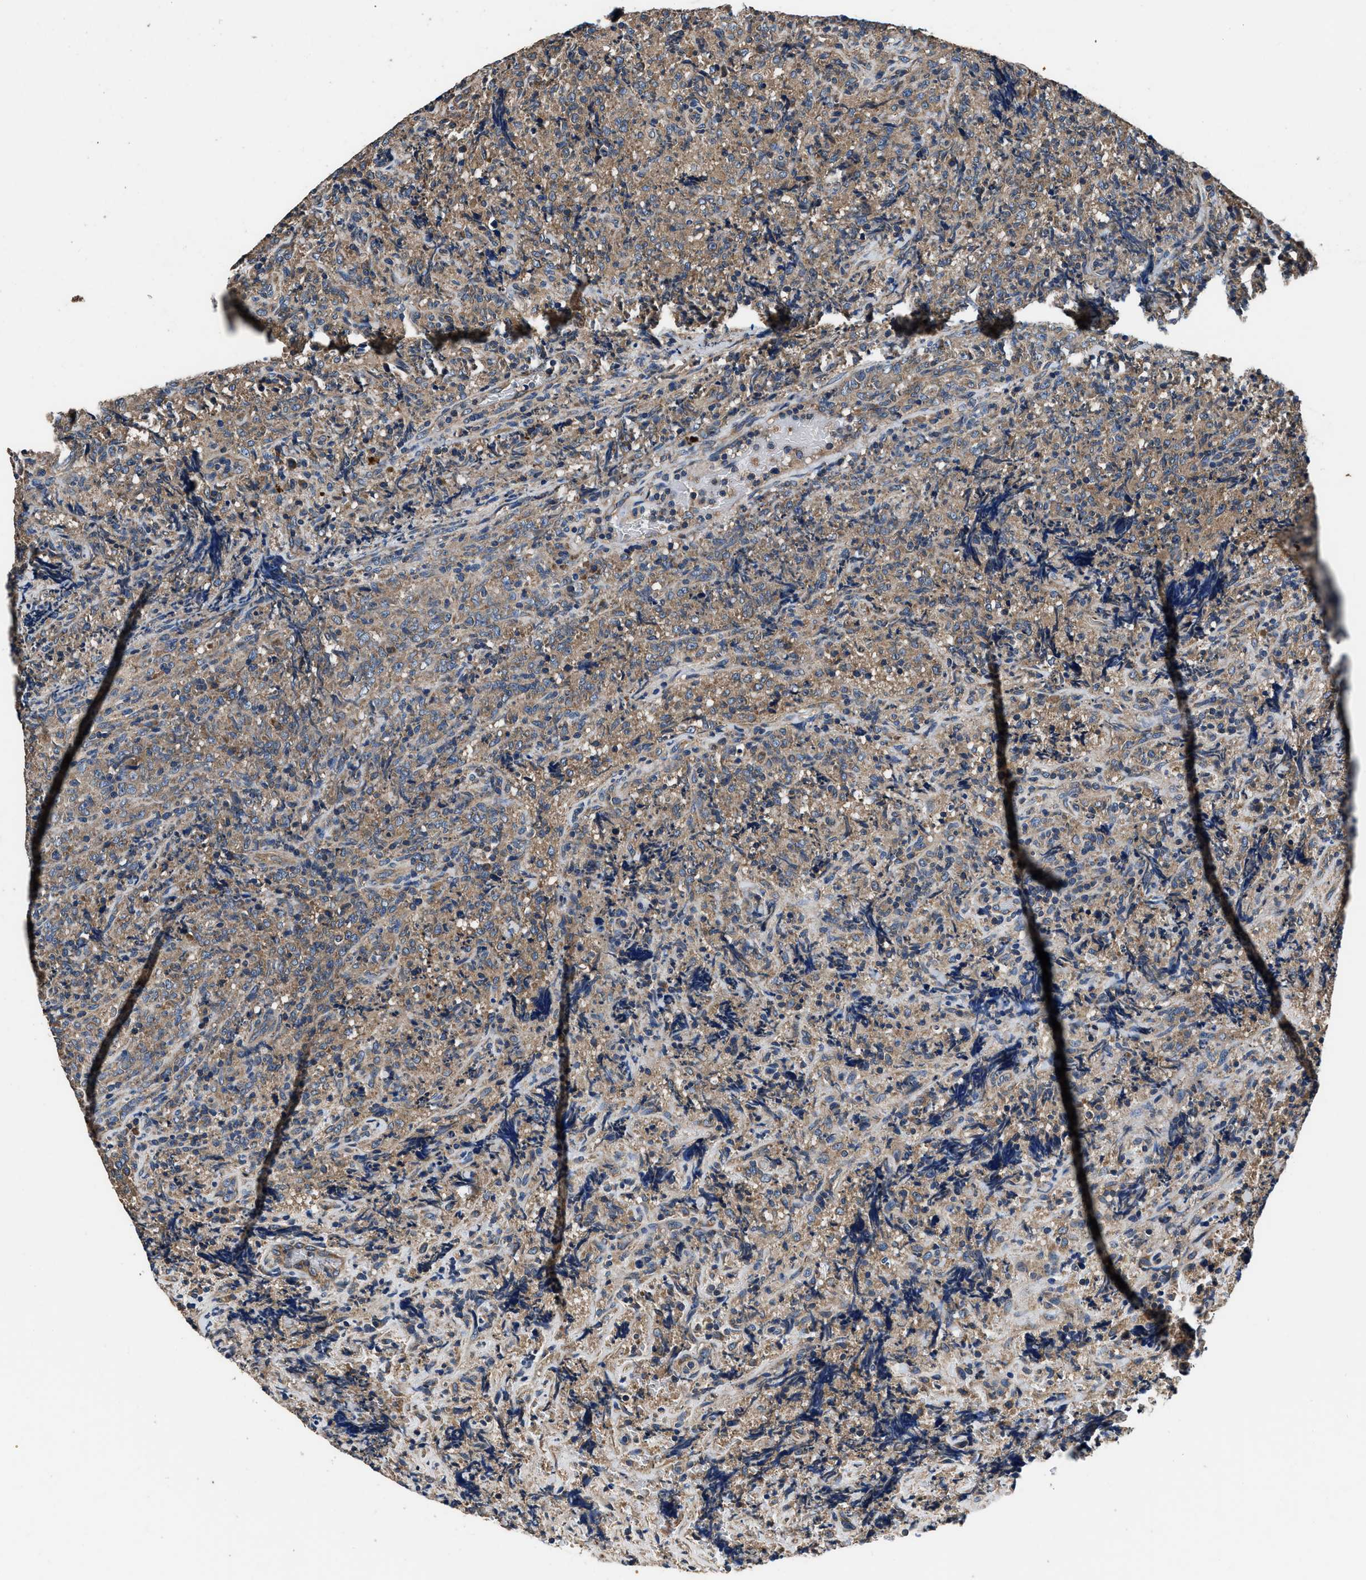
{"staining": {"intensity": "moderate", "quantity": "25%-75%", "location": "cytoplasmic/membranous"}, "tissue": "lymphoma", "cell_type": "Tumor cells", "image_type": "cancer", "snomed": [{"axis": "morphology", "description": "Malignant lymphoma, non-Hodgkin's type, High grade"}, {"axis": "topography", "description": "Tonsil"}], "caption": "High-grade malignant lymphoma, non-Hodgkin's type stained for a protein (brown) demonstrates moderate cytoplasmic/membranous positive expression in about 25%-75% of tumor cells.", "gene": "DHRS7B", "patient": {"sex": "female", "age": 36}}